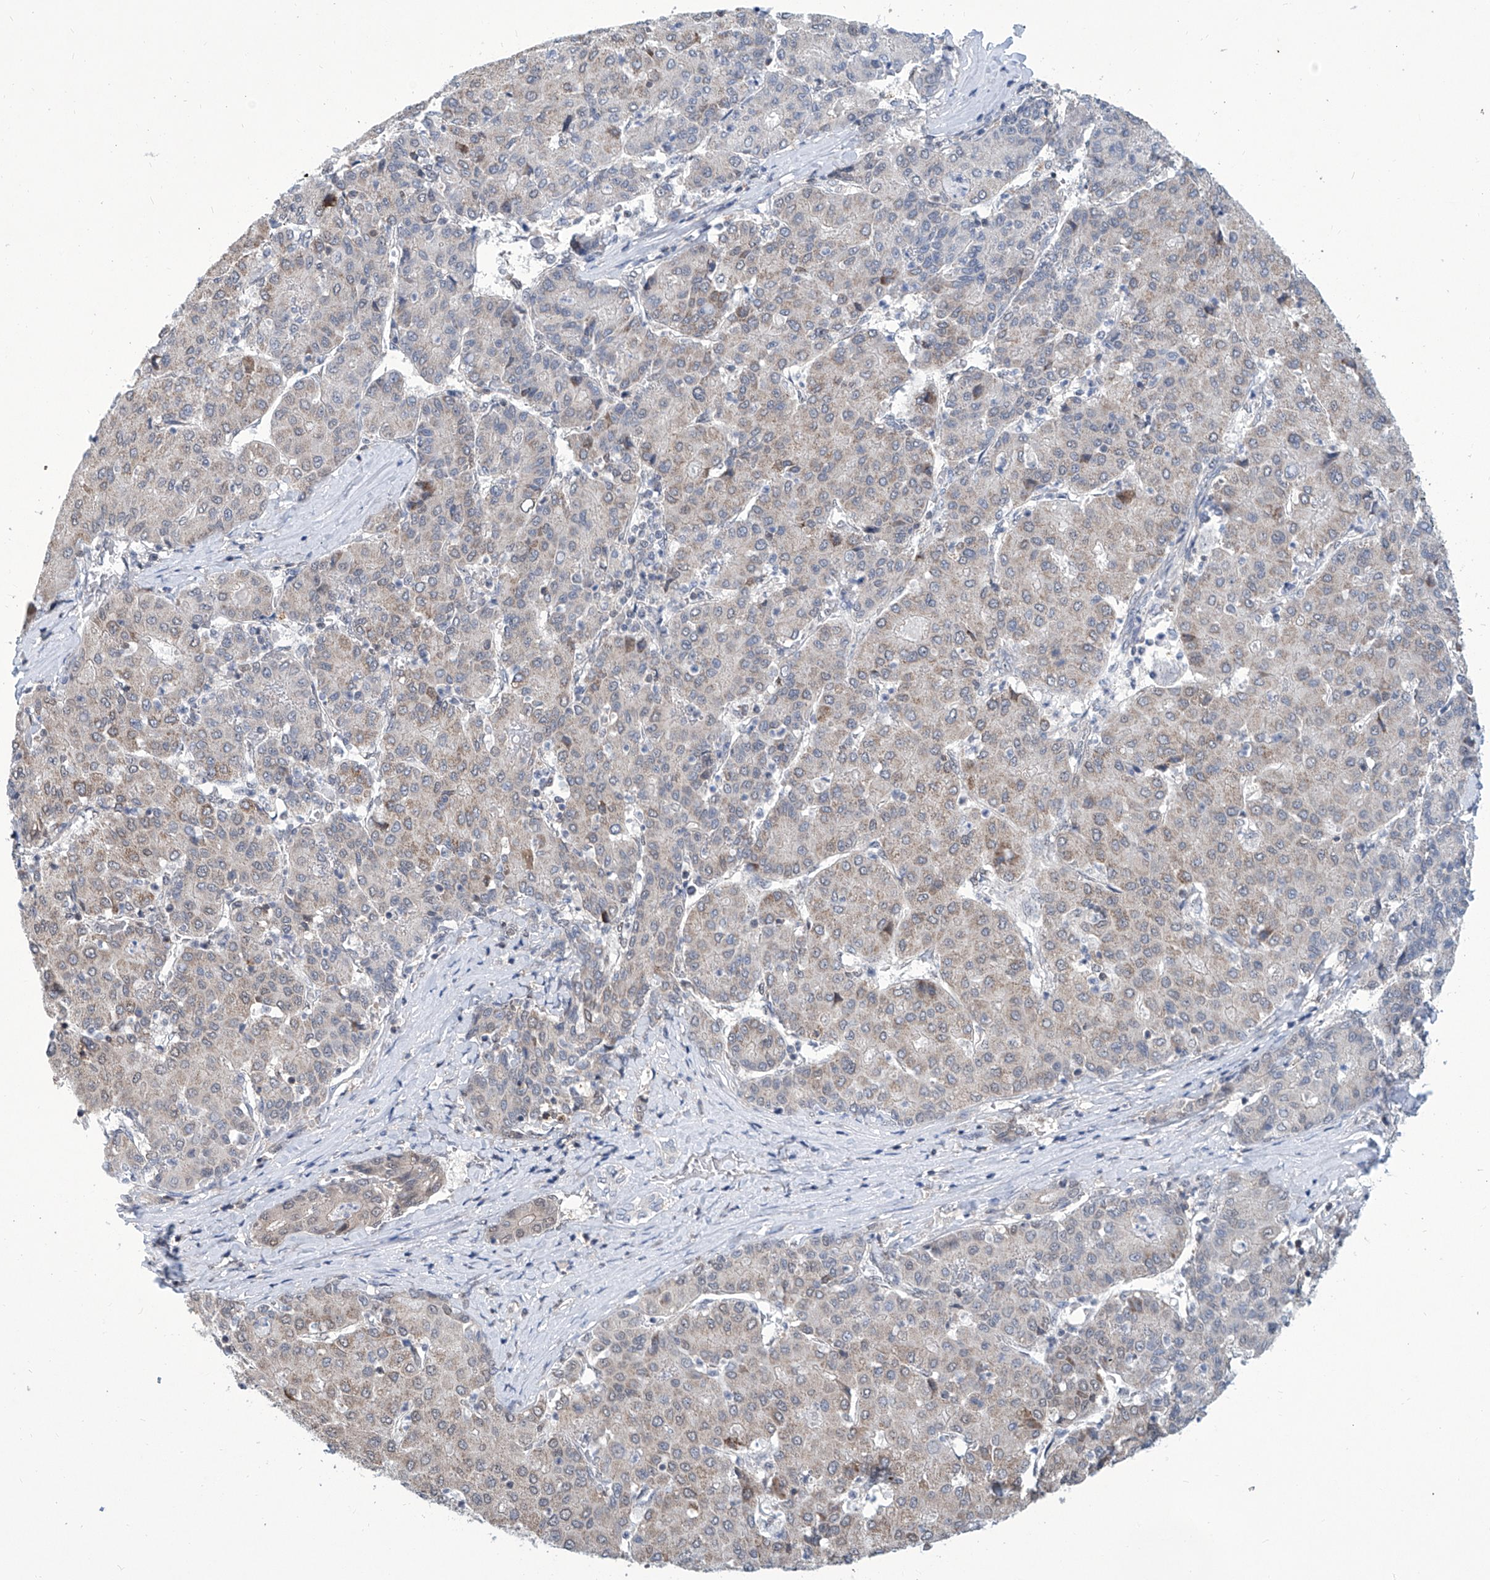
{"staining": {"intensity": "negative", "quantity": "none", "location": "none"}, "tissue": "liver cancer", "cell_type": "Tumor cells", "image_type": "cancer", "snomed": [{"axis": "morphology", "description": "Carcinoma, Hepatocellular, NOS"}, {"axis": "topography", "description": "Liver"}], "caption": "Tumor cells are negative for brown protein staining in hepatocellular carcinoma (liver).", "gene": "SREBF2", "patient": {"sex": "male", "age": 65}}